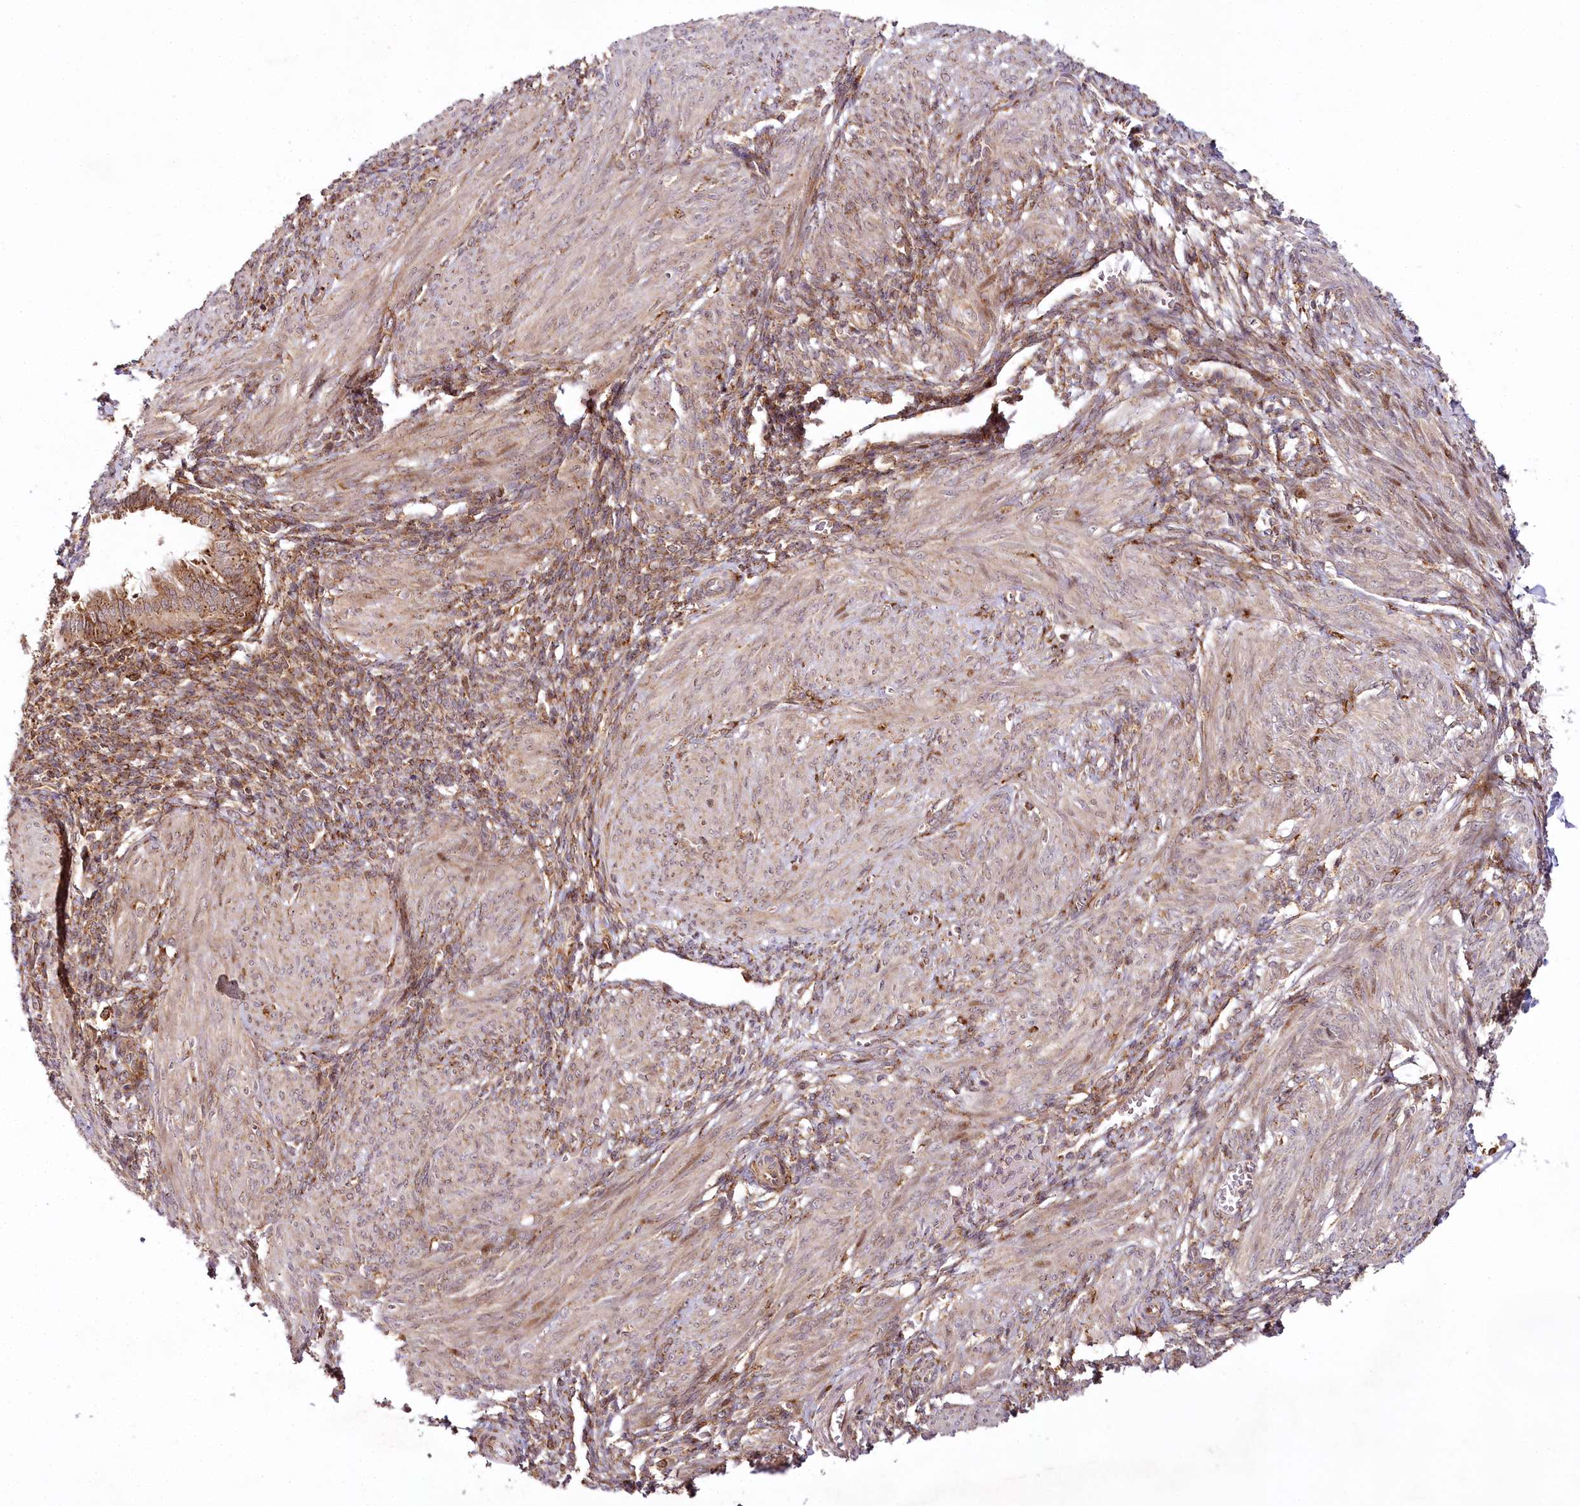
{"staining": {"intensity": "weak", "quantity": "25%-75%", "location": "cytoplasmic/membranous"}, "tissue": "smooth muscle", "cell_type": "Smooth muscle cells", "image_type": "normal", "snomed": [{"axis": "morphology", "description": "Normal tissue, NOS"}, {"axis": "topography", "description": "Smooth muscle"}], "caption": "Immunohistochemical staining of unremarkable smooth muscle exhibits 25%-75% levels of weak cytoplasmic/membranous protein staining in about 25%-75% of smooth muscle cells.", "gene": "COPG1", "patient": {"sex": "female", "age": 39}}